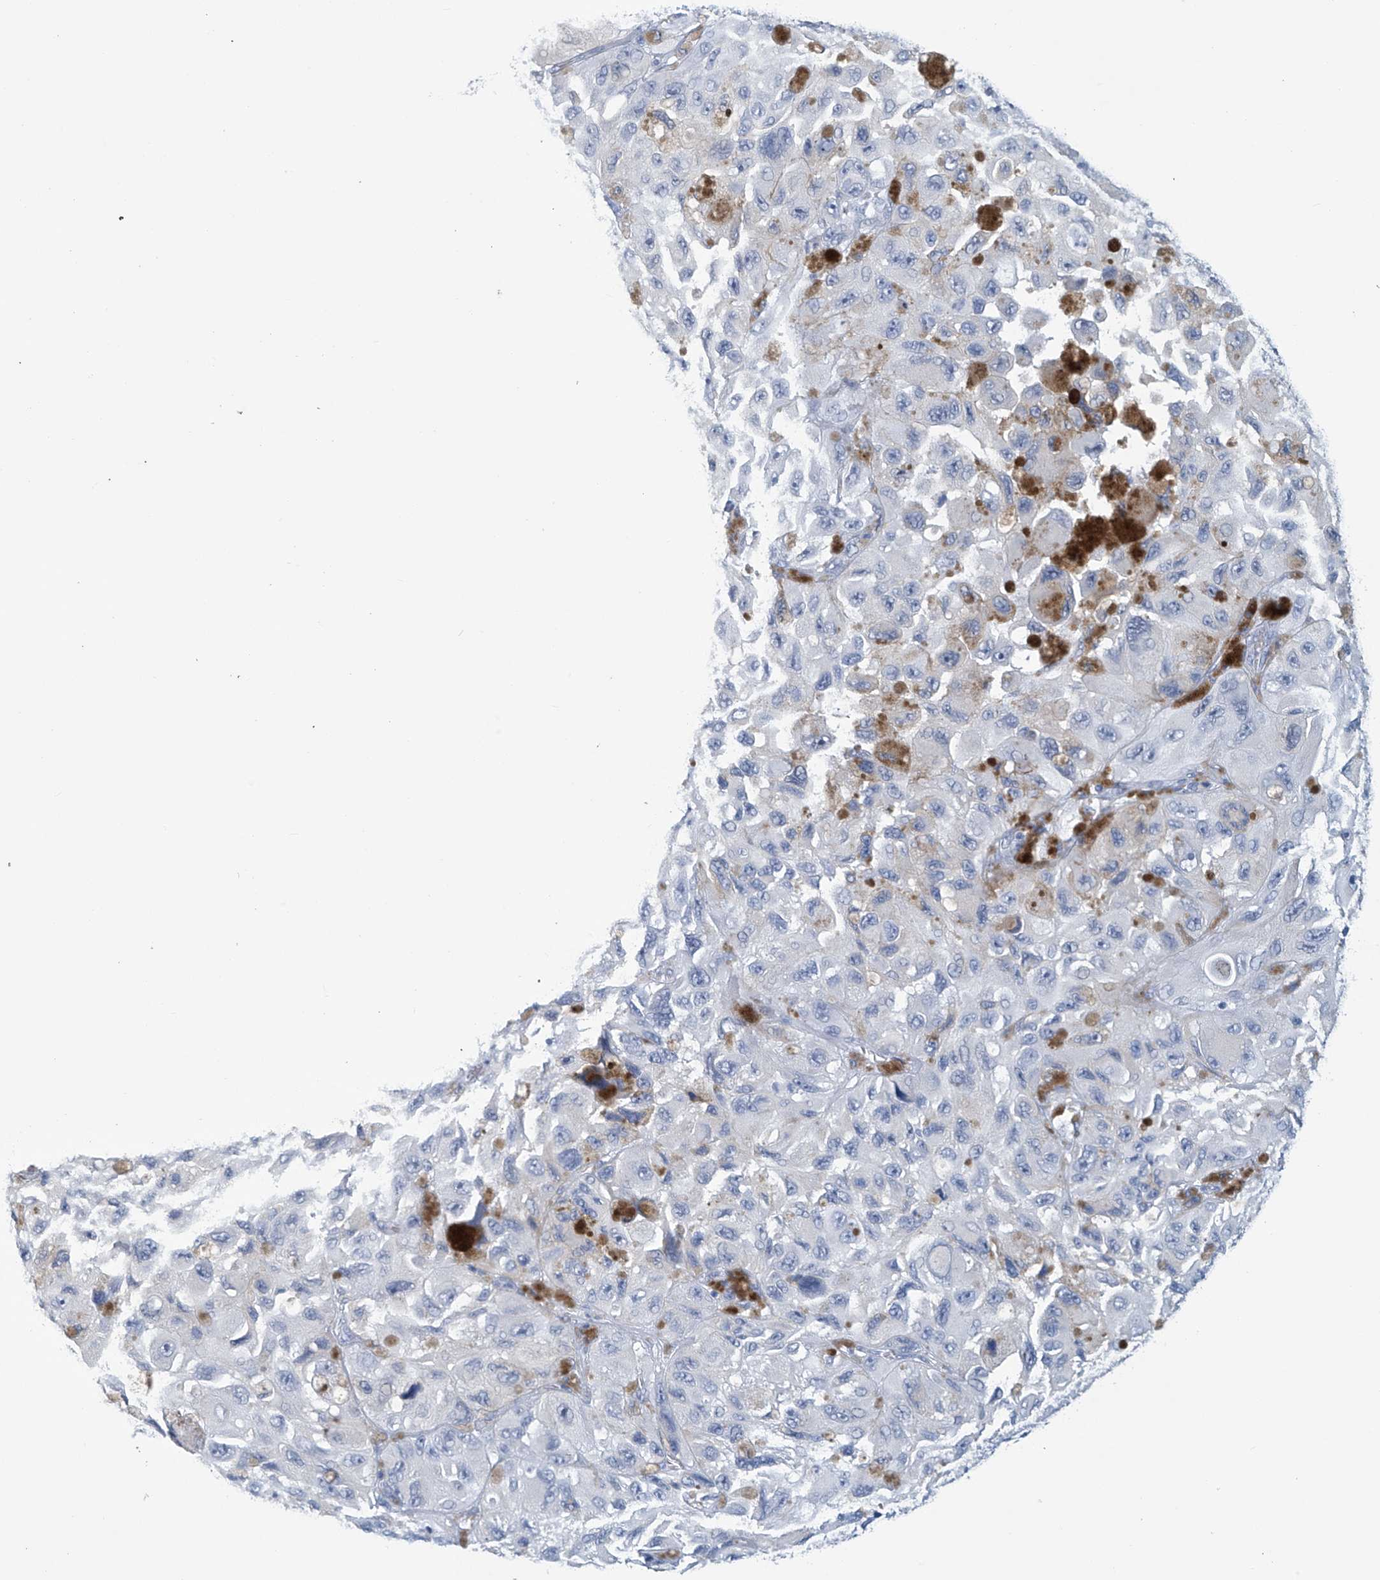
{"staining": {"intensity": "negative", "quantity": "none", "location": "none"}, "tissue": "melanoma", "cell_type": "Tumor cells", "image_type": "cancer", "snomed": [{"axis": "morphology", "description": "Malignant melanoma, NOS"}, {"axis": "topography", "description": "Skin"}], "caption": "Human malignant melanoma stained for a protein using immunohistochemistry demonstrates no expression in tumor cells.", "gene": "DSP", "patient": {"sex": "female", "age": 73}}